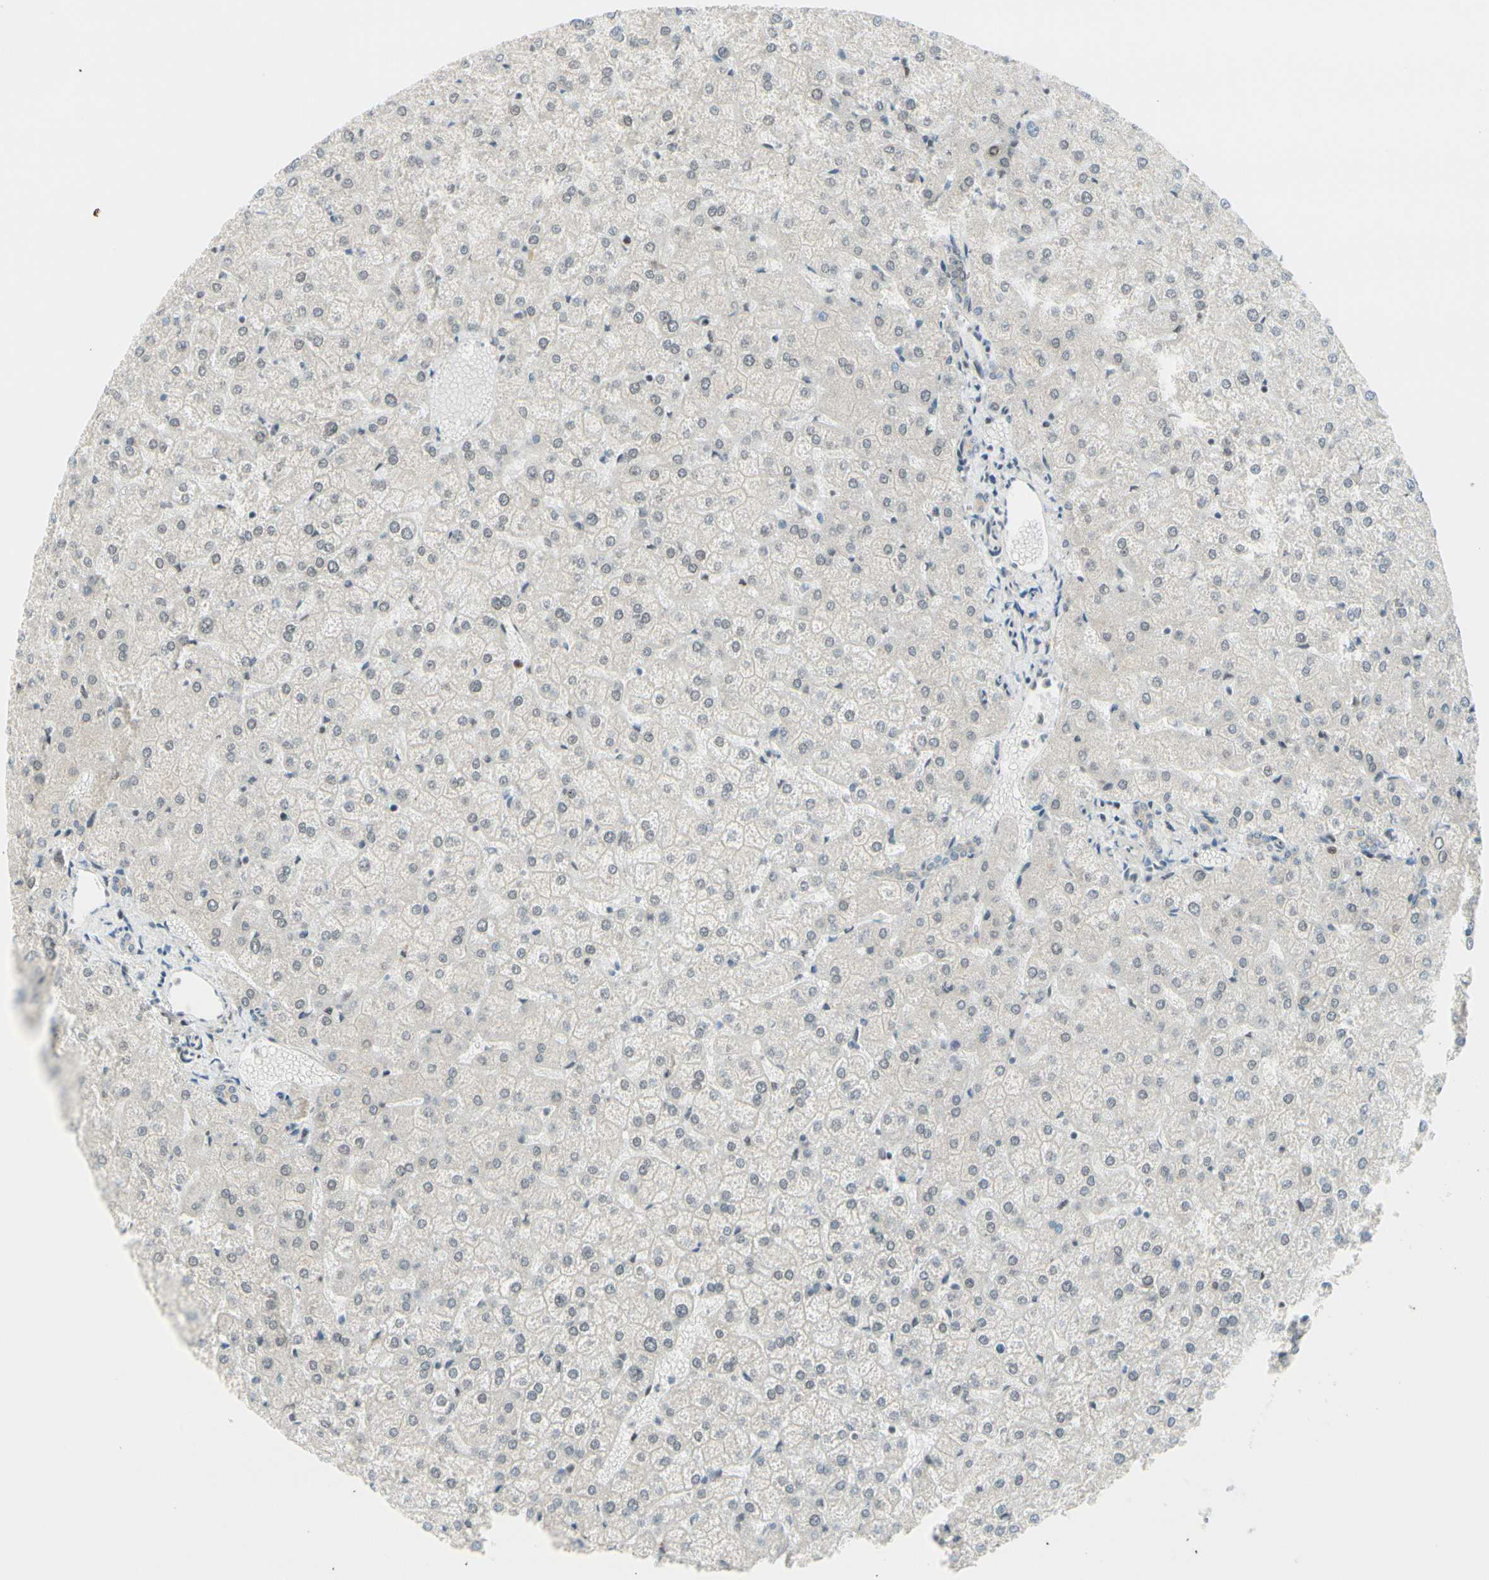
{"staining": {"intensity": "weak", "quantity": "25%-75%", "location": "cytoplasmic/membranous"}, "tissue": "liver", "cell_type": "Cholangiocytes", "image_type": "normal", "snomed": [{"axis": "morphology", "description": "Normal tissue, NOS"}, {"axis": "topography", "description": "Liver"}], "caption": "Immunohistochemistry (DAB (3,3'-diaminobenzidine)) staining of unremarkable human liver reveals weak cytoplasmic/membranous protein staining in about 25%-75% of cholangiocytes.", "gene": "SUFU", "patient": {"sex": "female", "age": 32}}